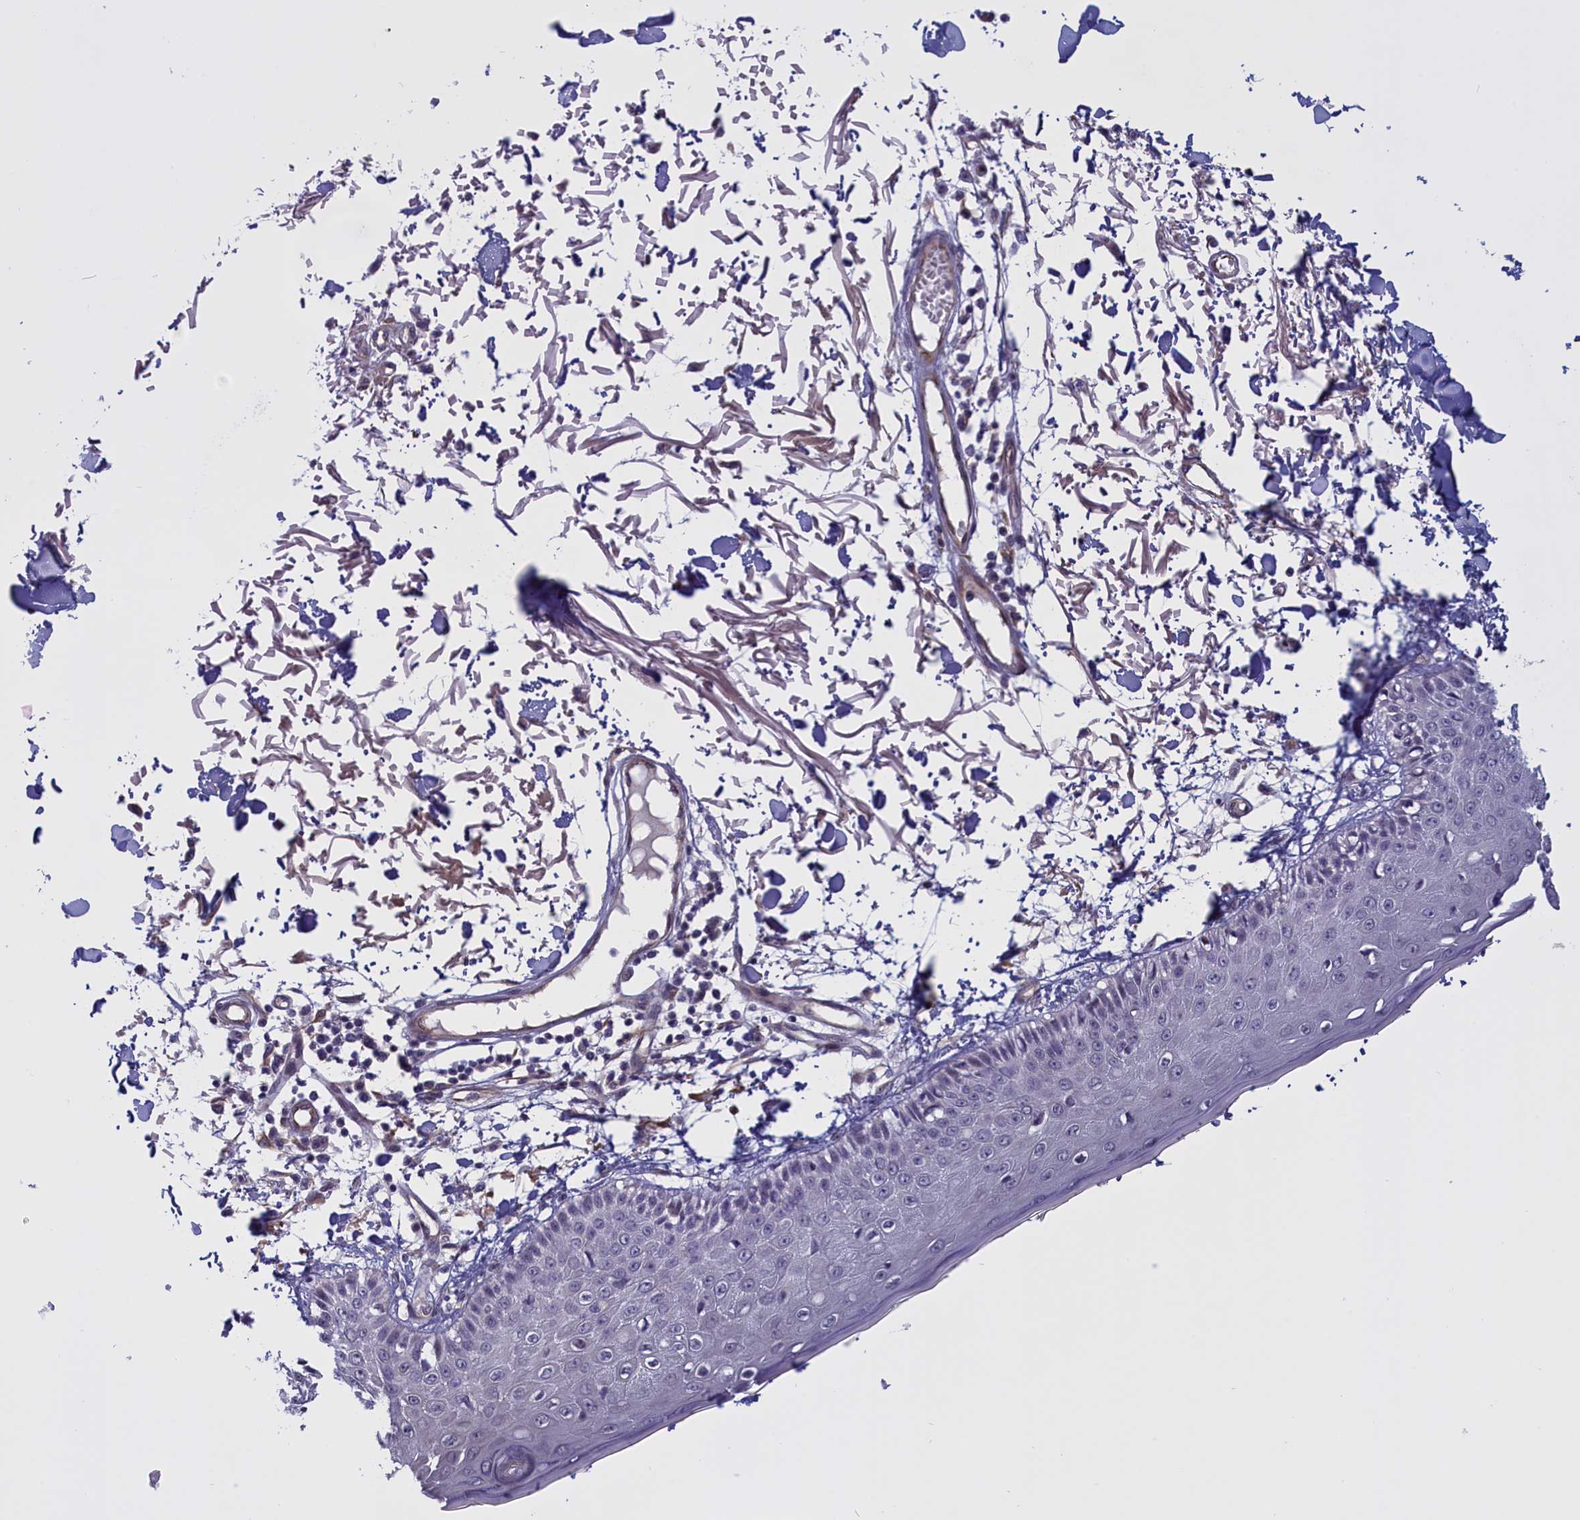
{"staining": {"intensity": "negative", "quantity": "none", "location": "none"}, "tissue": "skin", "cell_type": "Fibroblasts", "image_type": "normal", "snomed": [{"axis": "morphology", "description": "Normal tissue, NOS"}, {"axis": "morphology", "description": "Squamous cell carcinoma, NOS"}, {"axis": "topography", "description": "Skin"}, {"axis": "topography", "description": "Peripheral nerve tissue"}], "caption": "Immunohistochemistry (IHC) micrograph of benign skin: human skin stained with DAB shows no significant protein positivity in fibroblasts.", "gene": "IGFALS", "patient": {"sex": "male", "age": 83}}